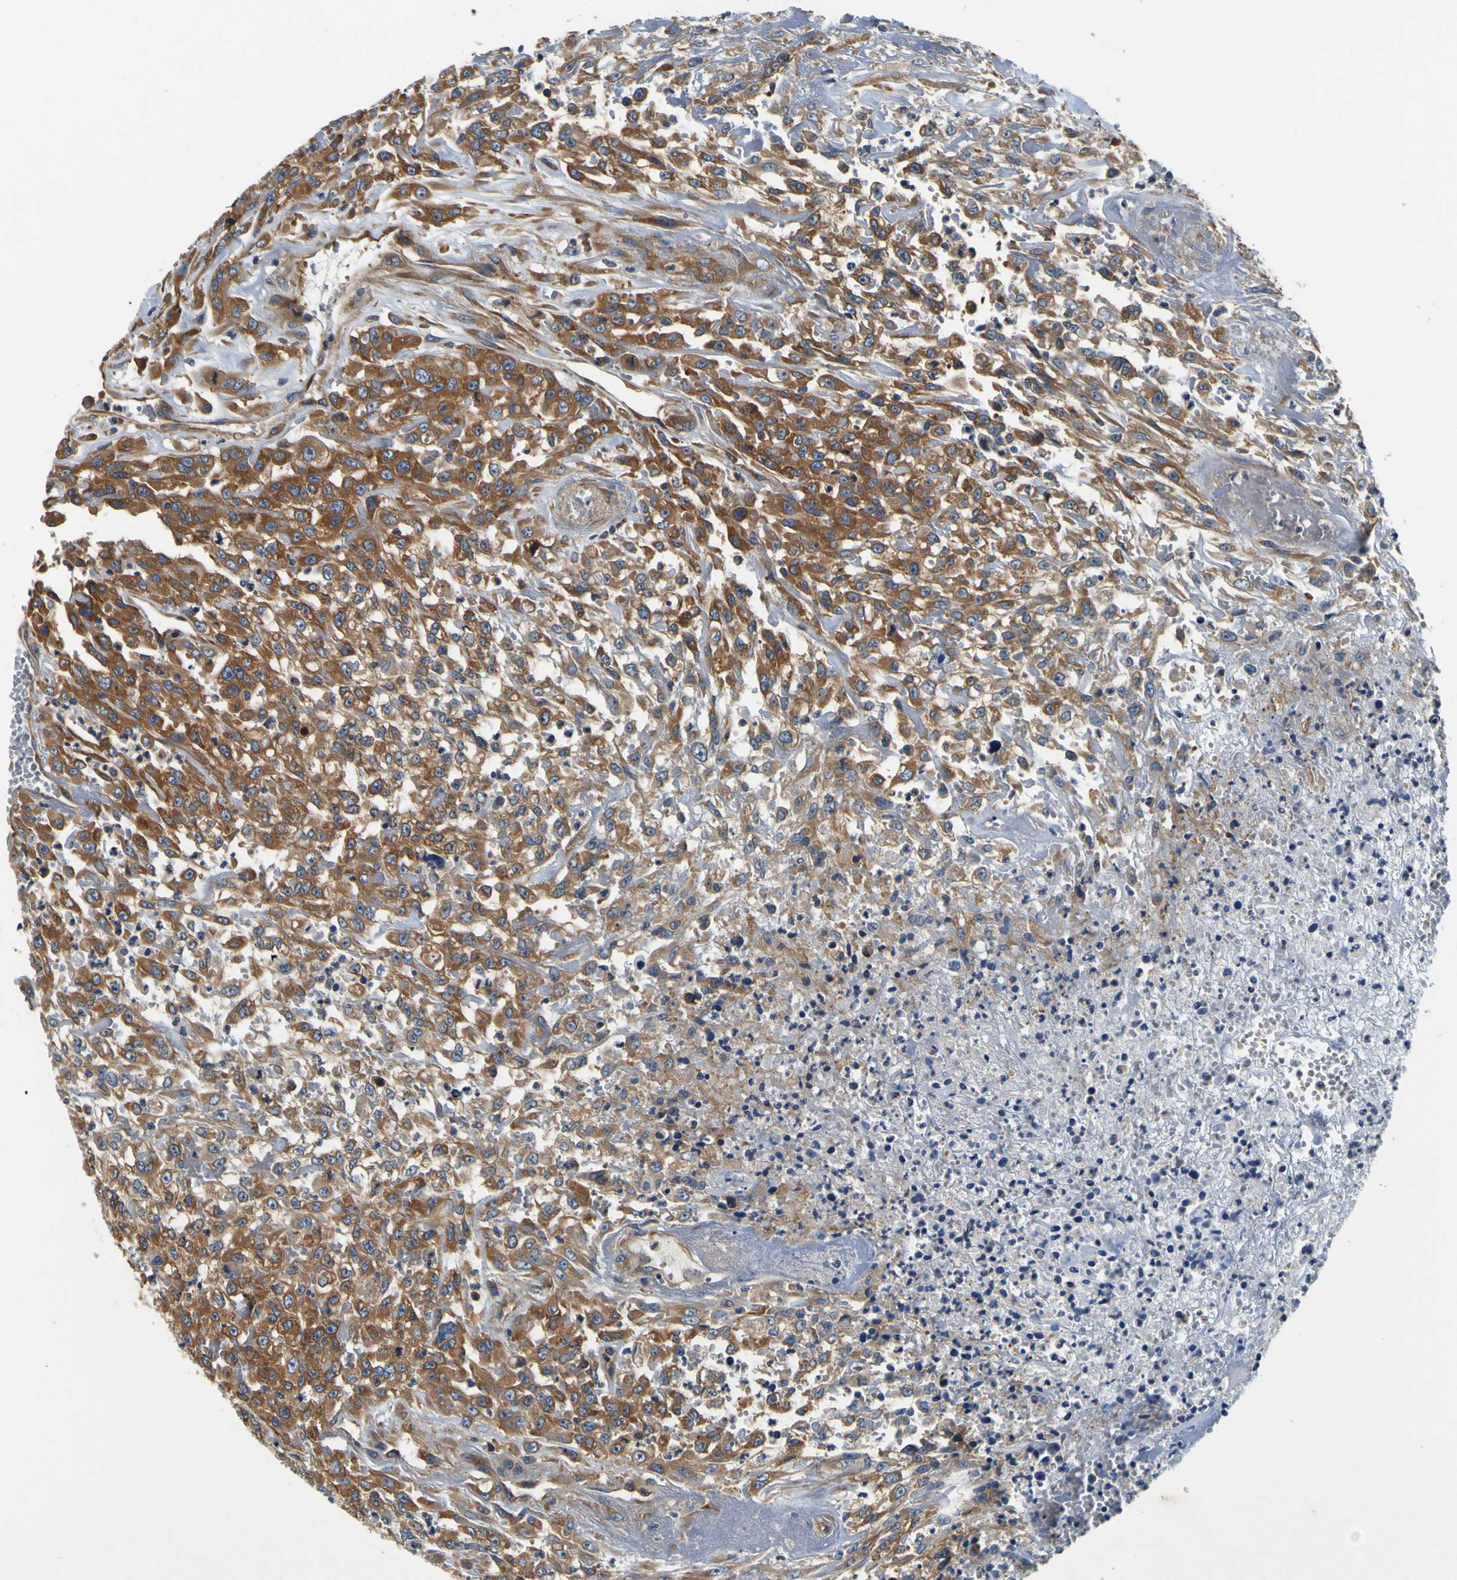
{"staining": {"intensity": "moderate", "quantity": ">75%", "location": "cytoplasmic/membranous"}, "tissue": "urothelial cancer", "cell_type": "Tumor cells", "image_type": "cancer", "snomed": [{"axis": "morphology", "description": "Urothelial carcinoma, High grade"}, {"axis": "topography", "description": "Urinary bladder"}], "caption": "Immunohistochemistry (IHC) photomicrograph of neoplastic tissue: human urothelial cancer stained using IHC displays medium levels of moderate protein expression localized specifically in the cytoplasmic/membranous of tumor cells, appearing as a cytoplasmic/membranous brown color.", "gene": "CNR2", "patient": {"sex": "male", "age": 46}}